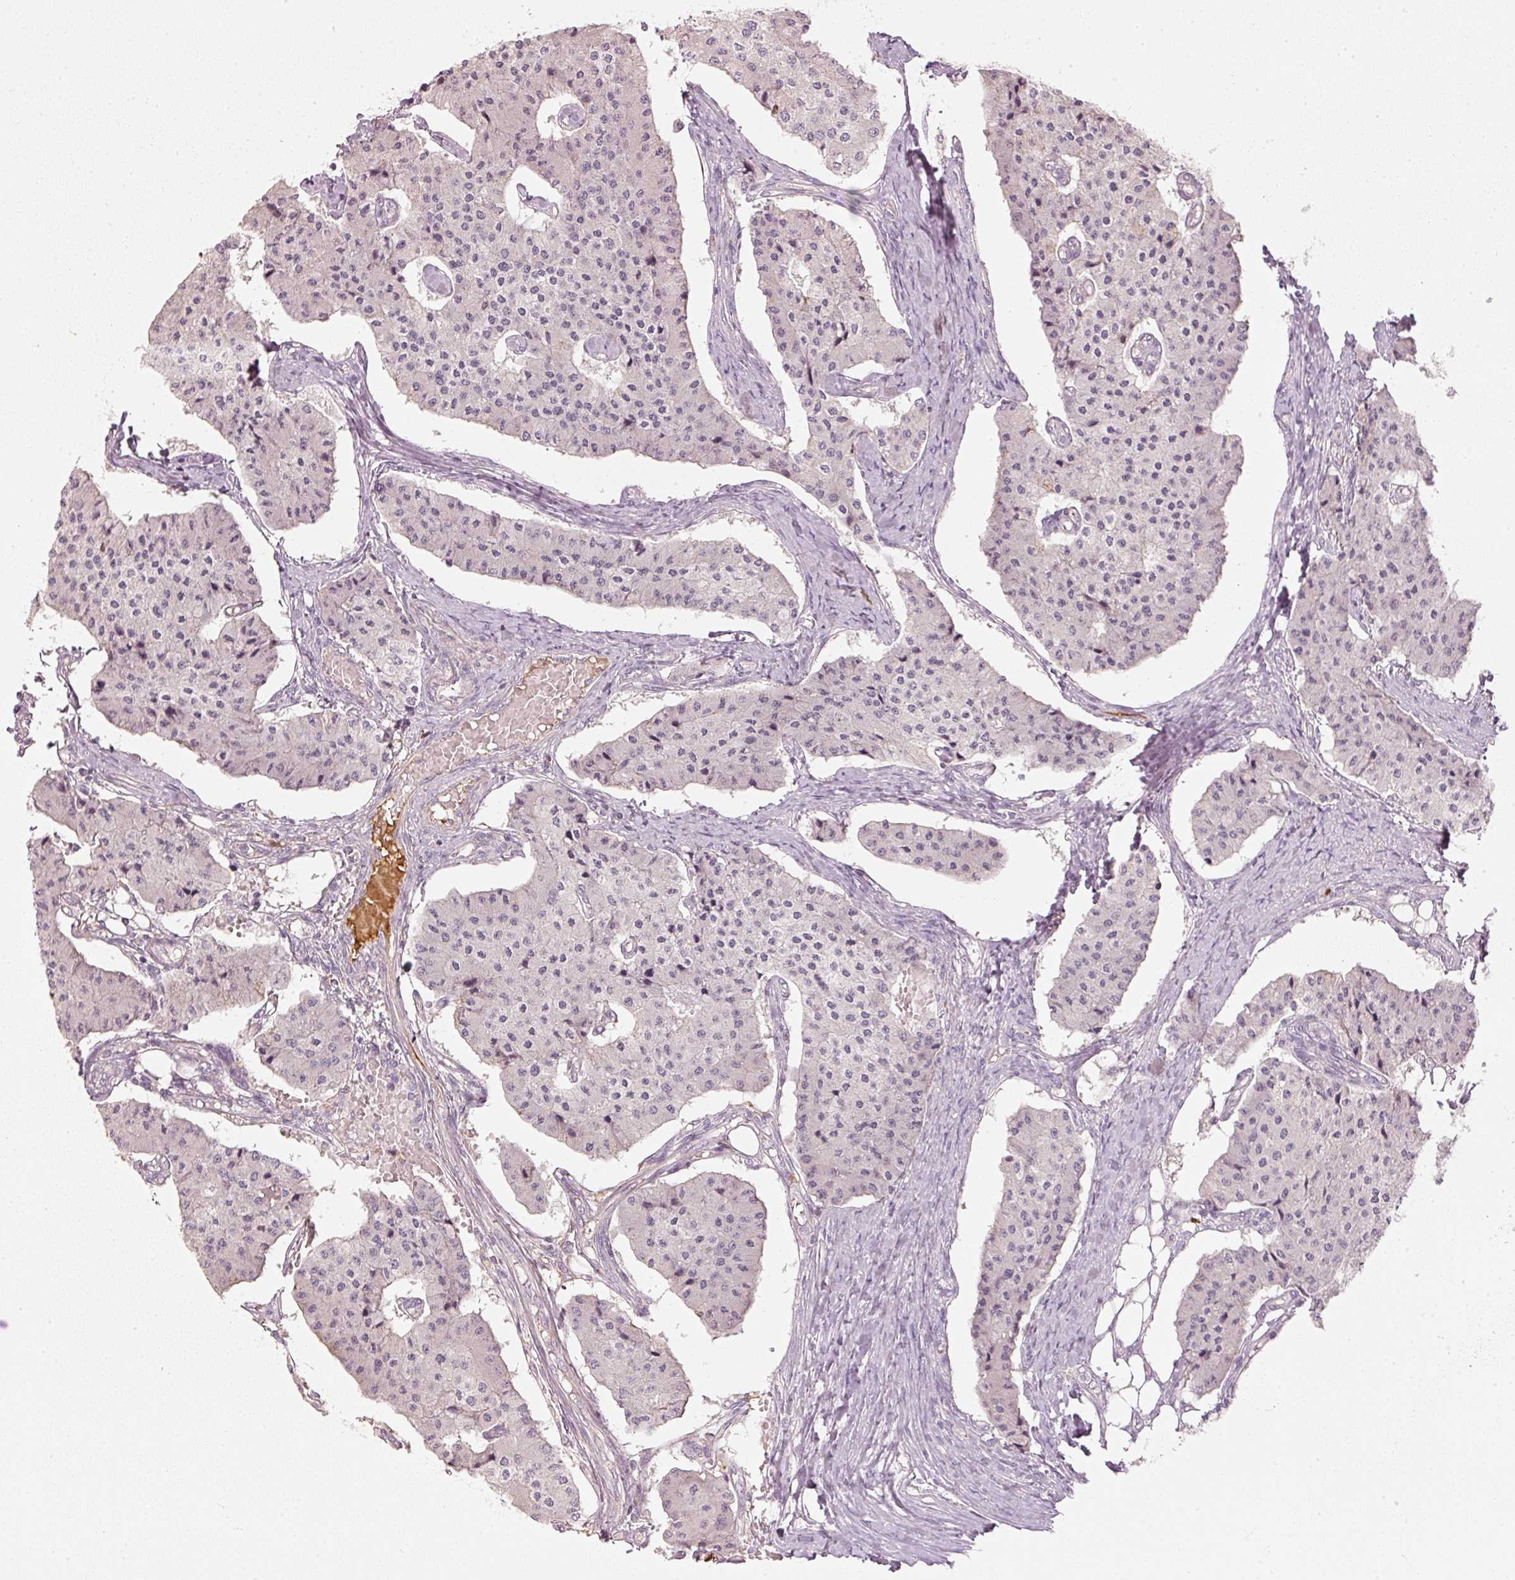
{"staining": {"intensity": "negative", "quantity": "none", "location": "none"}, "tissue": "carcinoid", "cell_type": "Tumor cells", "image_type": "cancer", "snomed": [{"axis": "morphology", "description": "Carcinoid, malignant, NOS"}, {"axis": "topography", "description": "Colon"}], "caption": "This is an immunohistochemistry (IHC) image of human carcinoid (malignant). There is no positivity in tumor cells.", "gene": "VCAM1", "patient": {"sex": "female", "age": 52}}